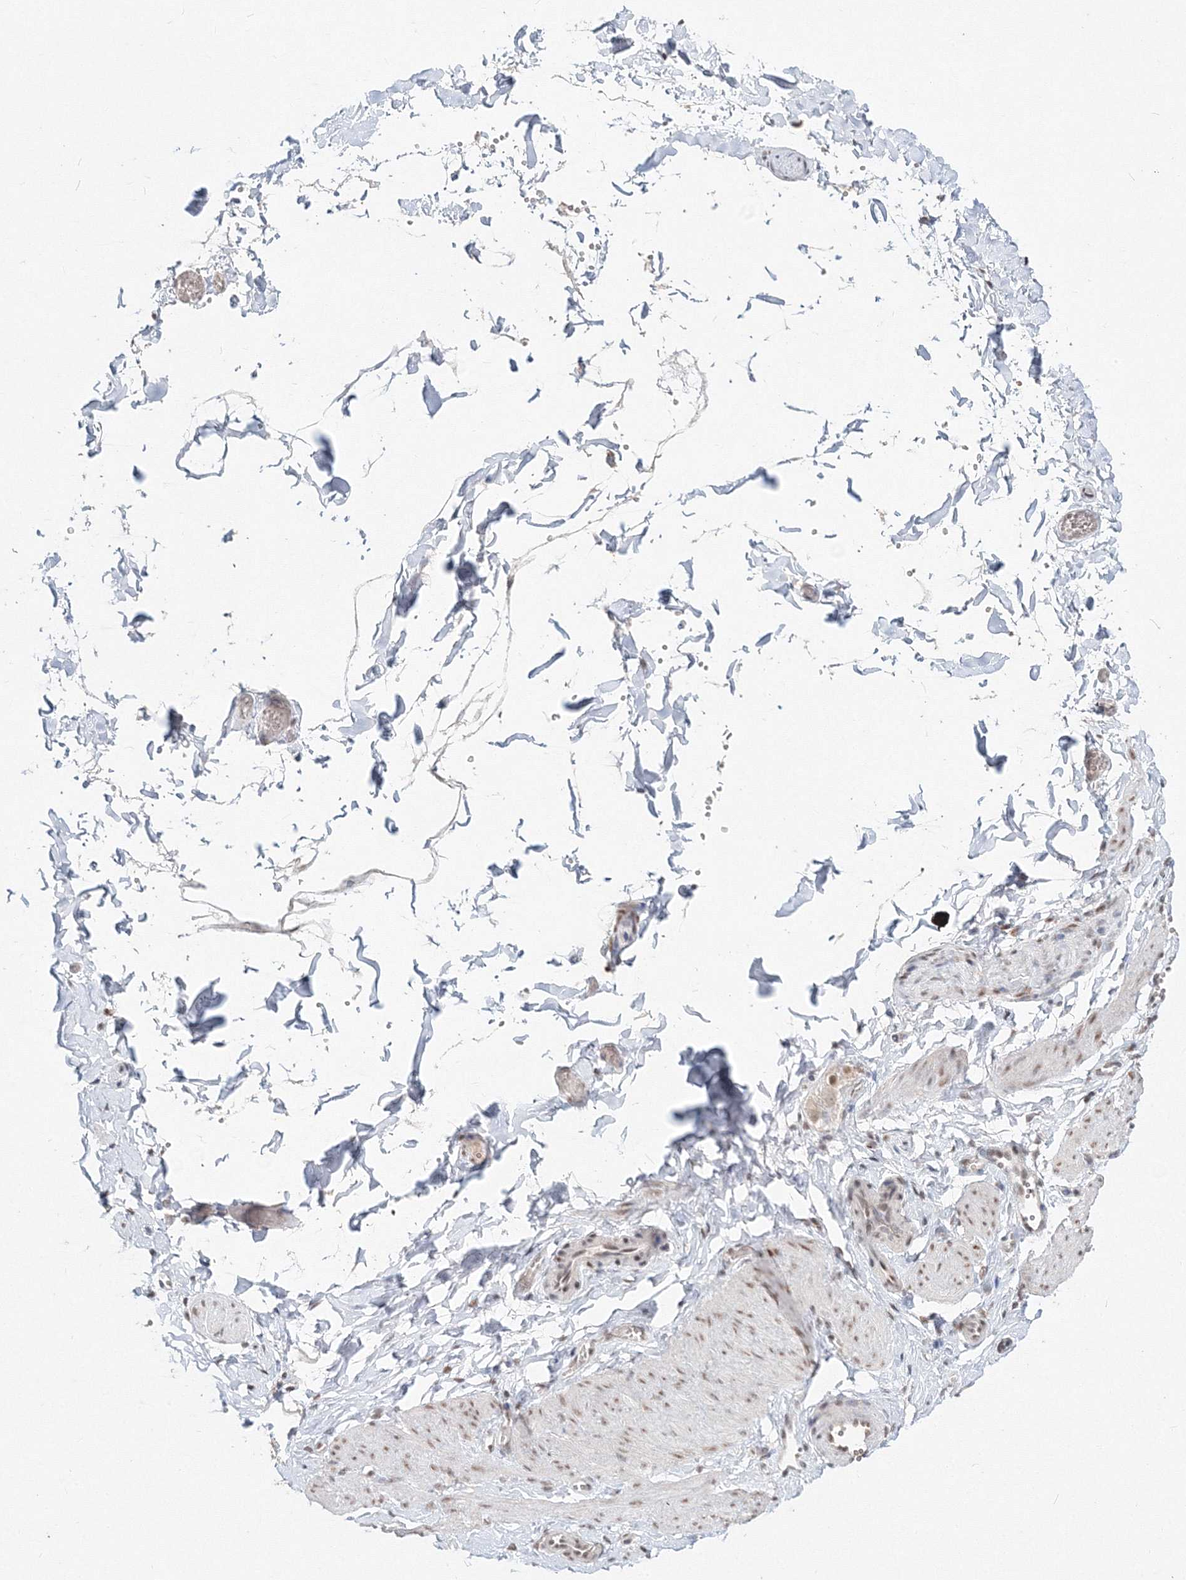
{"staining": {"intensity": "moderate", "quantity": "25%-75%", "location": "nuclear"}, "tissue": "adipose tissue", "cell_type": "Adipocytes", "image_type": "normal", "snomed": [{"axis": "morphology", "description": "Normal tissue, NOS"}, {"axis": "topography", "description": "Gallbladder"}, {"axis": "topography", "description": "Peripheral nerve tissue"}], "caption": "Adipose tissue stained with DAB immunohistochemistry (IHC) shows medium levels of moderate nuclear positivity in about 25%-75% of adipocytes. (DAB IHC, brown staining for protein, blue staining for nuclei).", "gene": "IWS1", "patient": {"sex": "male", "age": 38}}